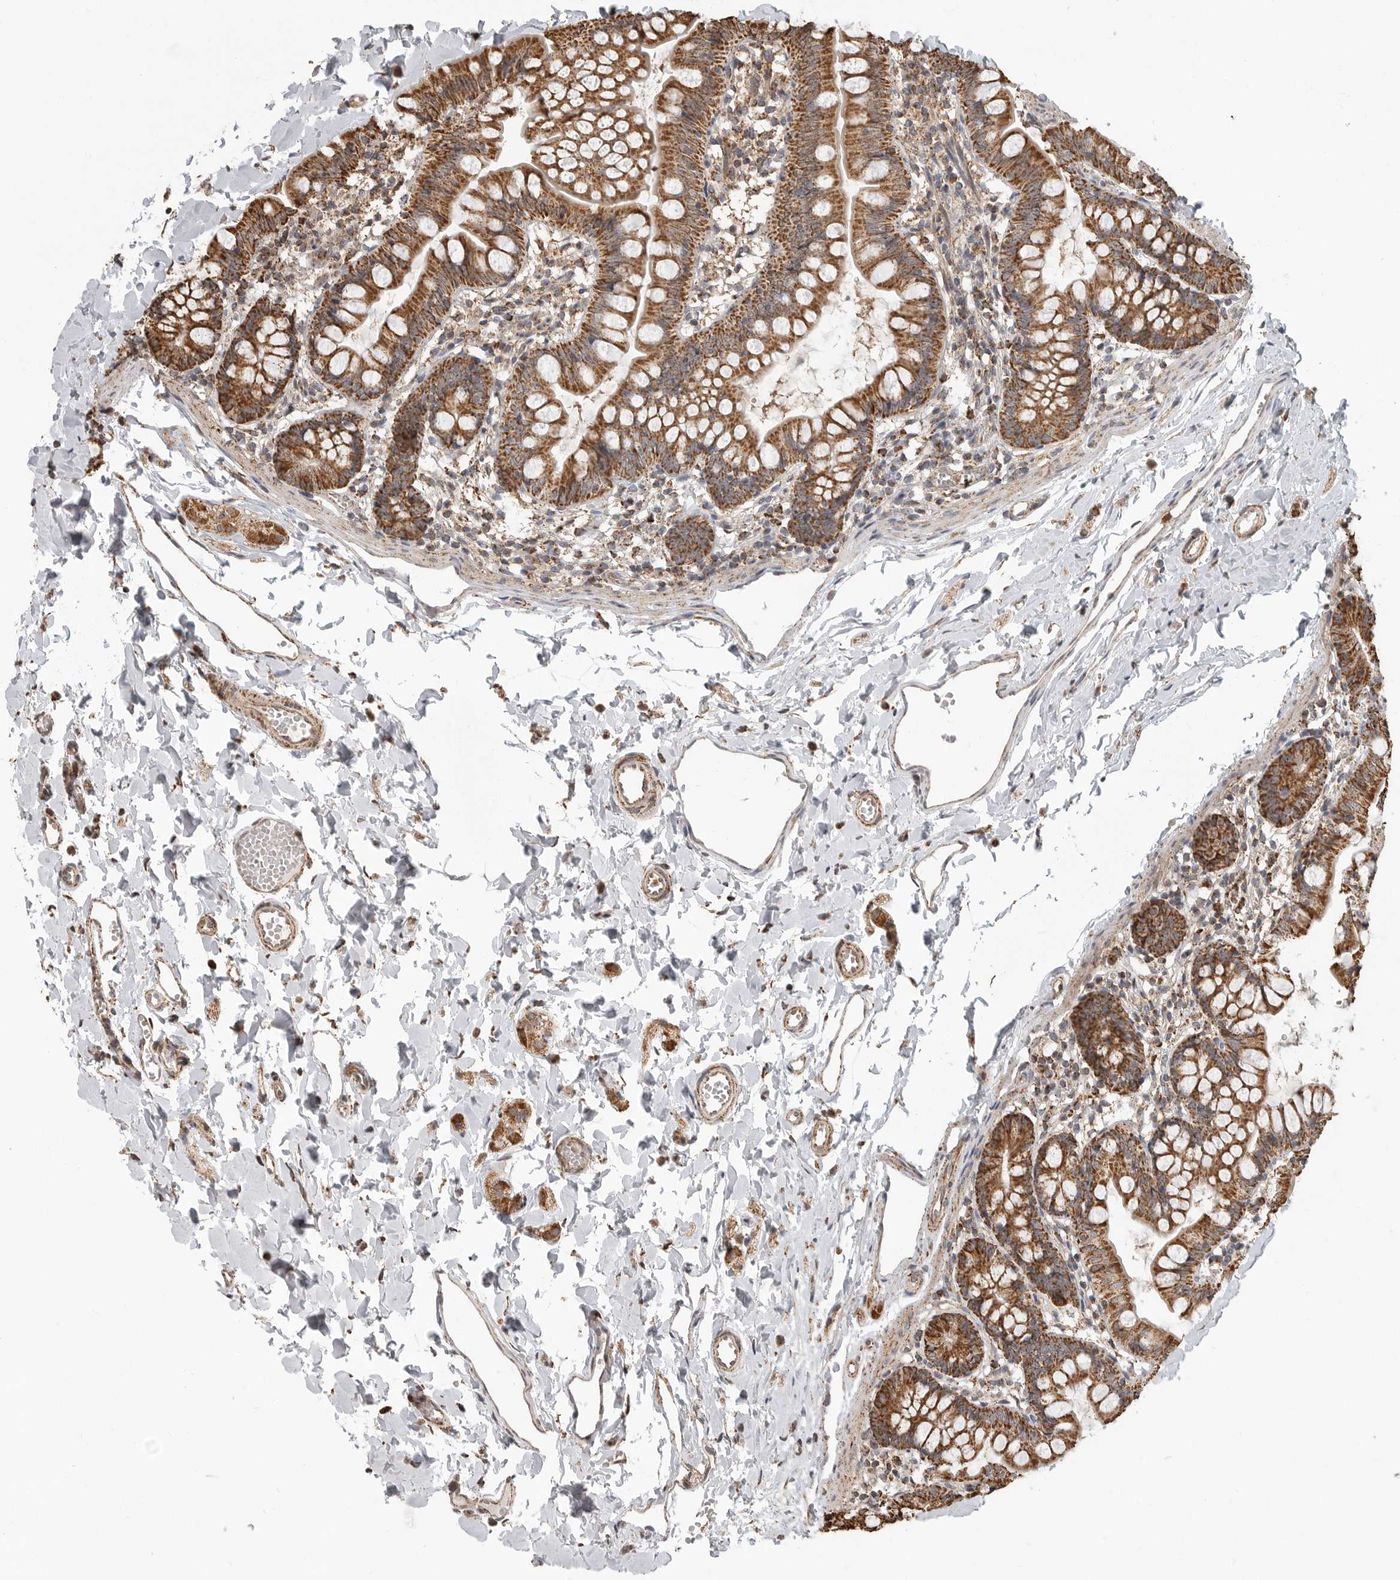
{"staining": {"intensity": "strong", "quantity": ">75%", "location": "cytoplasmic/membranous"}, "tissue": "small intestine", "cell_type": "Glandular cells", "image_type": "normal", "snomed": [{"axis": "morphology", "description": "Normal tissue, NOS"}, {"axis": "topography", "description": "Small intestine"}], "caption": "DAB (3,3'-diaminobenzidine) immunohistochemical staining of unremarkable human small intestine displays strong cytoplasmic/membranous protein expression in about >75% of glandular cells.", "gene": "GCNT2", "patient": {"sex": "male", "age": 7}}